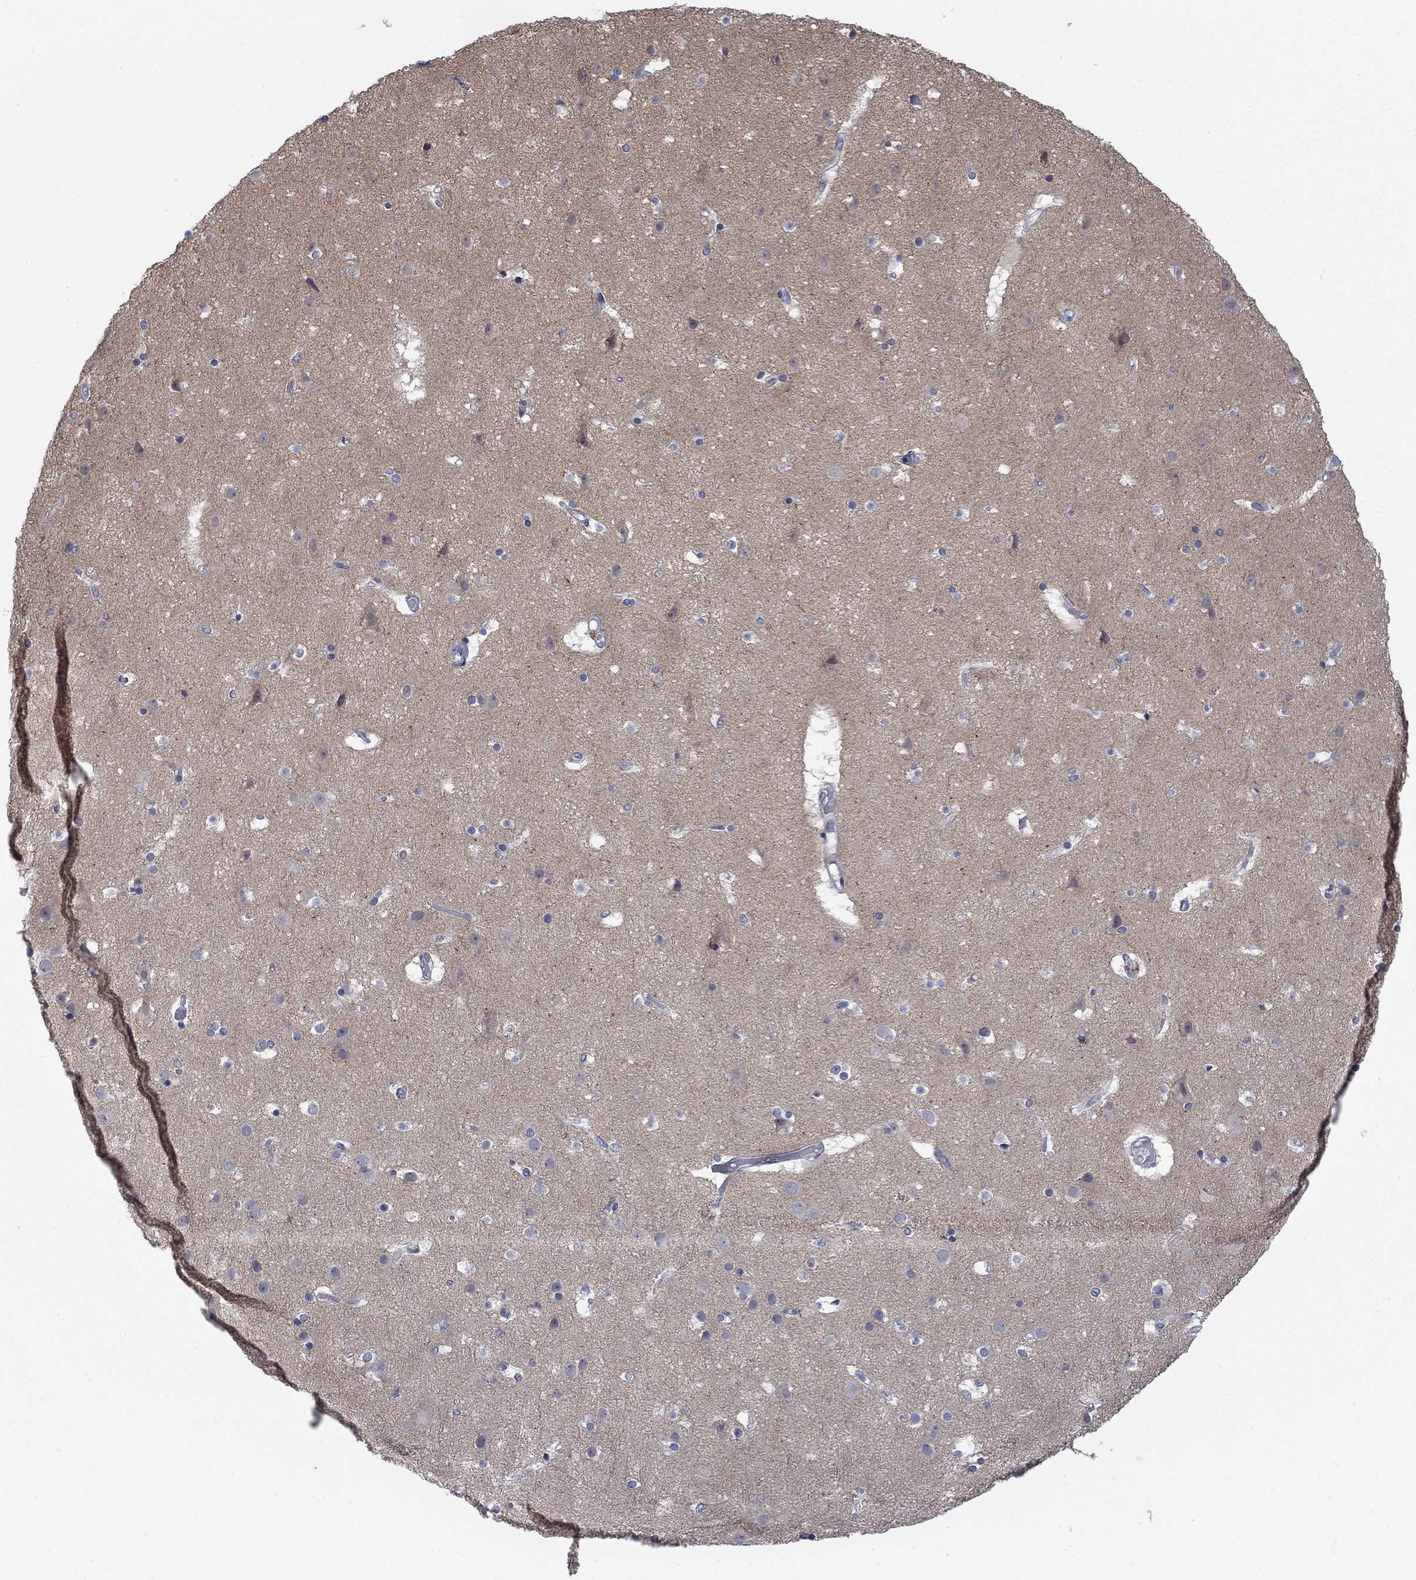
{"staining": {"intensity": "negative", "quantity": "none", "location": "none"}, "tissue": "cerebral cortex", "cell_type": "Endothelial cells", "image_type": "normal", "snomed": [{"axis": "morphology", "description": "Normal tissue, NOS"}, {"axis": "topography", "description": "Cerebral cortex"}], "caption": "IHC of benign cerebral cortex reveals no staining in endothelial cells. (DAB IHC, high magnification).", "gene": "KIF15", "patient": {"sex": "female", "age": 52}}